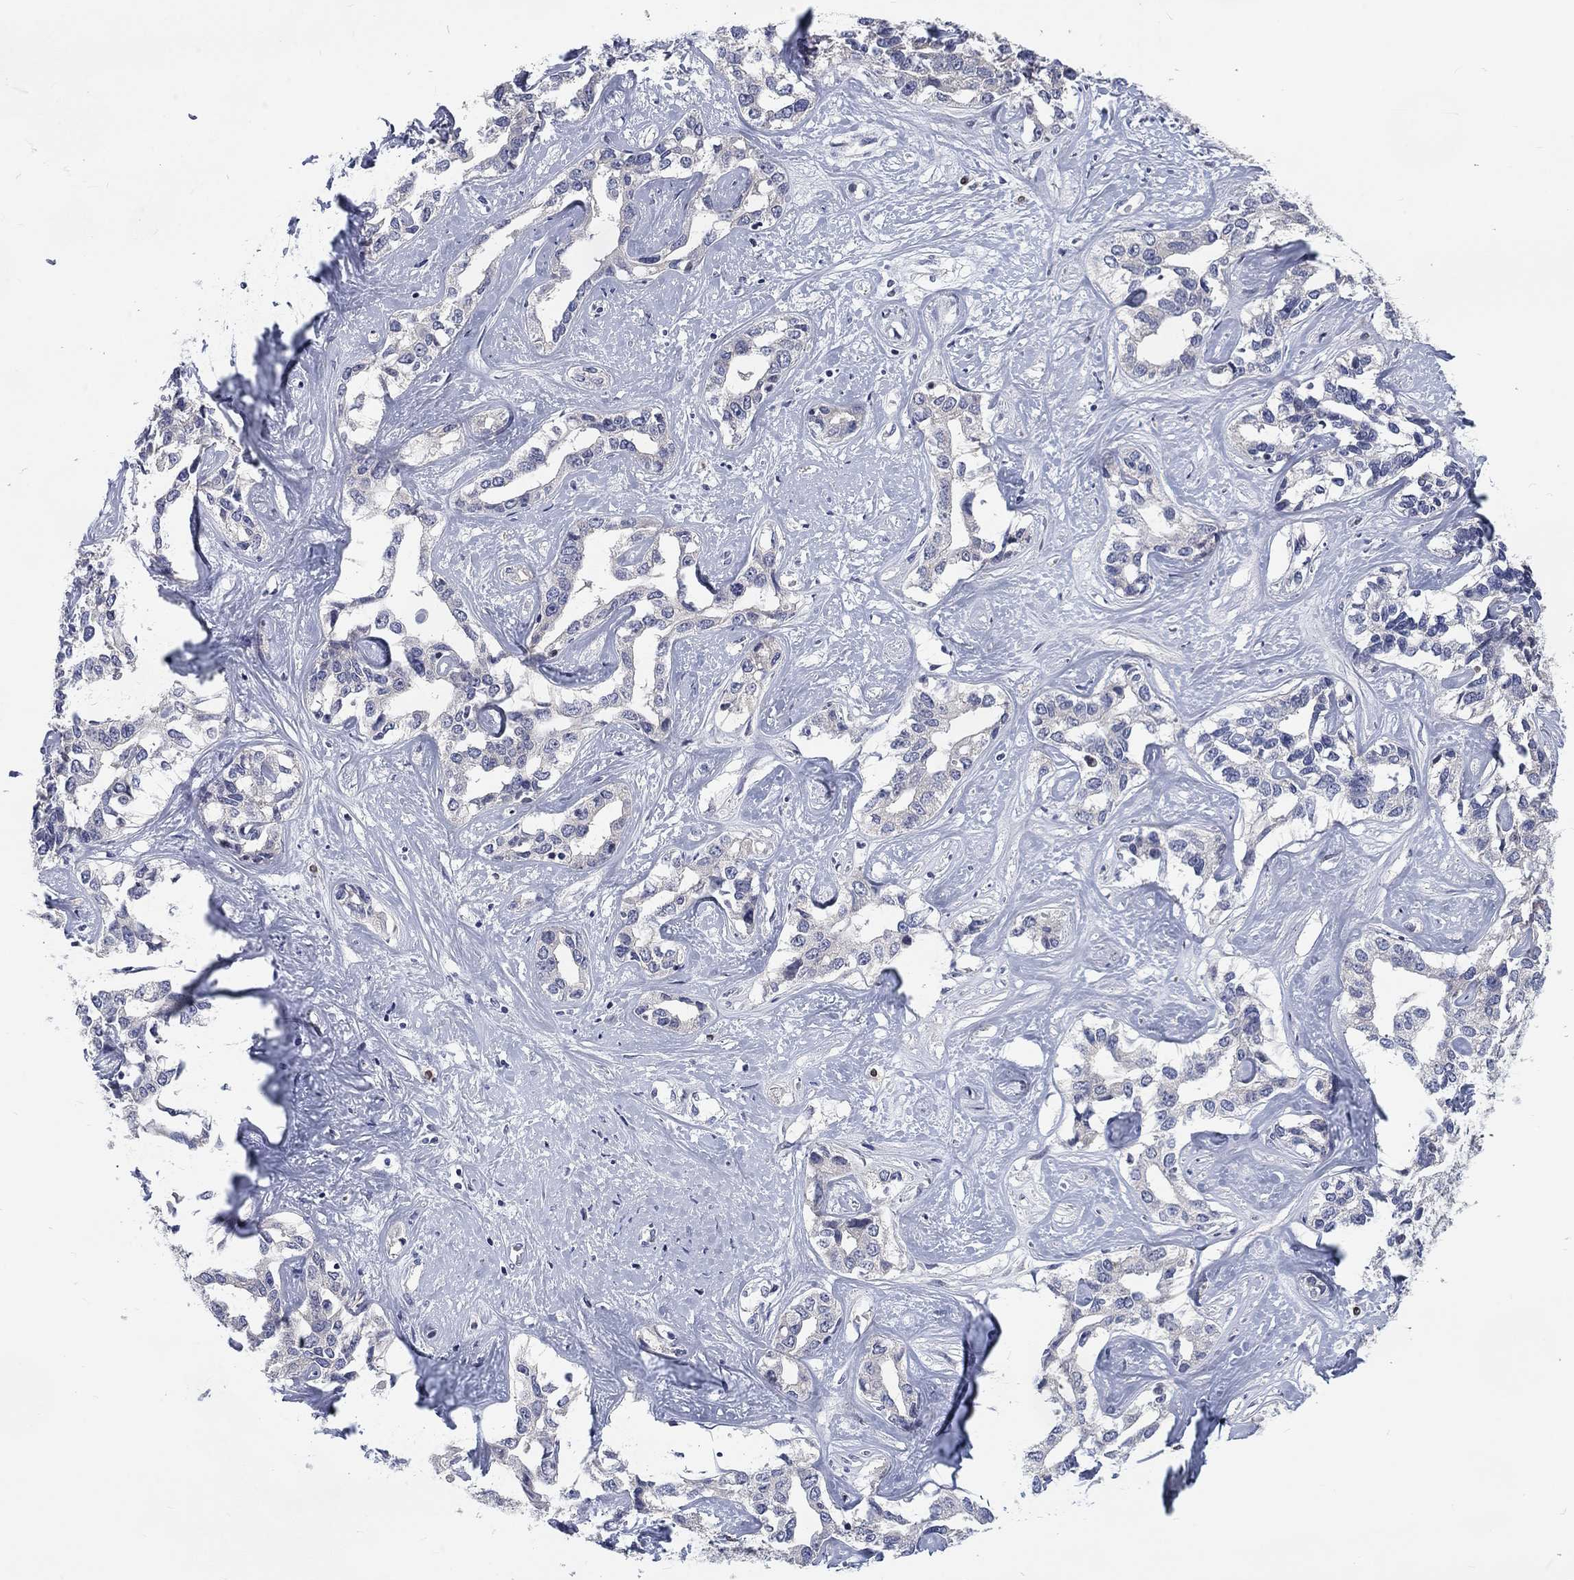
{"staining": {"intensity": "negative", "quantity": "none", "location": "none"}, "tissue": "liver cancer", "cell_type": "Tumor cells", "image_type": "cancer", "snomed": [{"axis": "morphology", "description": "Cholangiocarcinoma"}, {"axis": "topography", "description": "Liver"}], "caption": "High magnification brightfield microscopy of liver cancer (cholangiocarcinoma) stained with DAB (brown) and counterstained with hematoxylin (blue): tumor cells show no significant expression. Brightfield microscopy of IHC stained with DAB (brown) and hematoxylin (blue), captured at high magnification.", "gene": "PHKA1", "patient": {"sex": "male", "age": 59}}